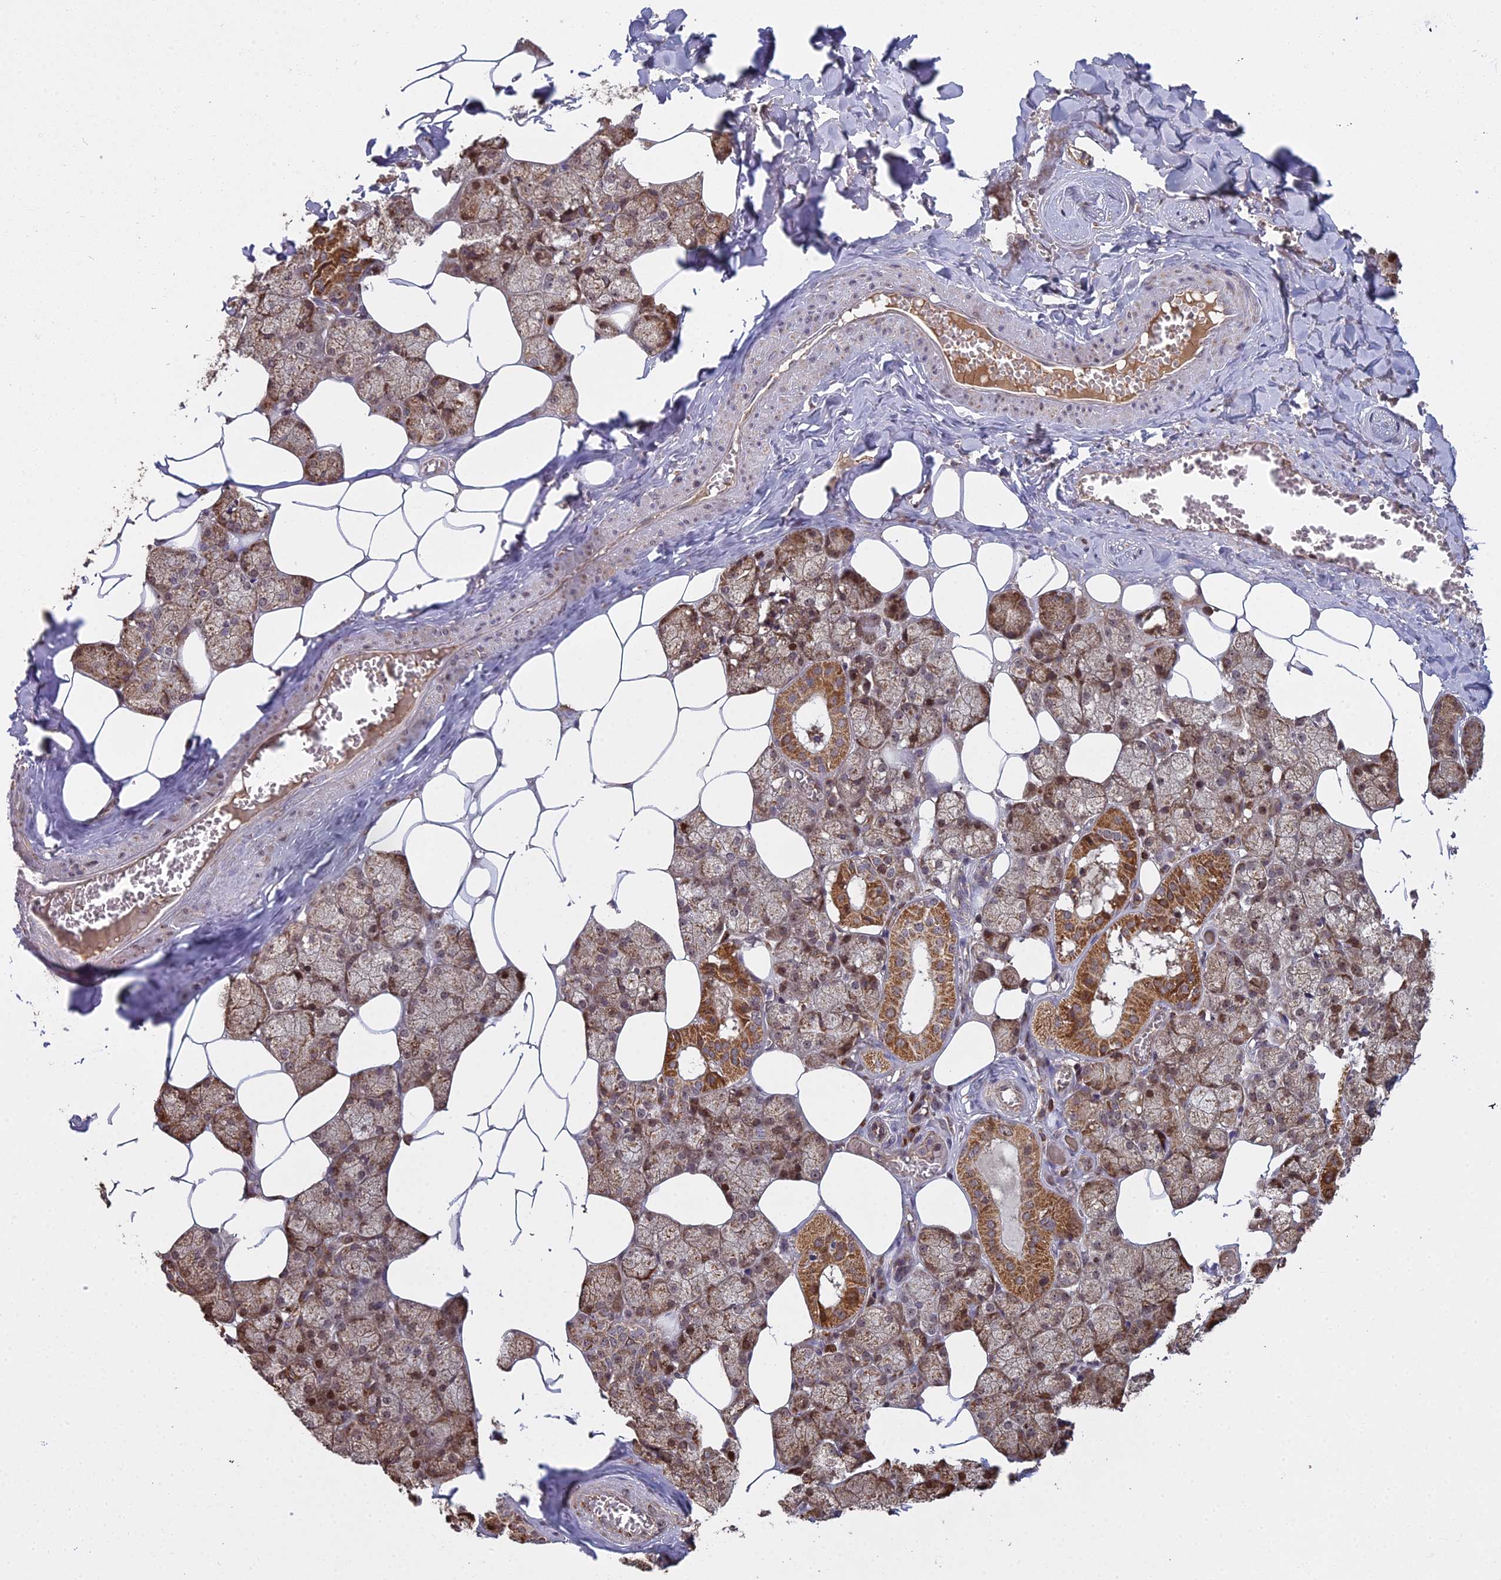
{"staining": {"intensity": "moderate", "quantity": ">75%", "location": "cytoplasmic/membranous"}, "tissue": "salivary gland", "cell_type": "Glandular cells", "image_type": "normal", "snomed": [{"axis": "morphology", "description": "Normal tissue, NOS"}, {"axis": "topography", "description": "Salivary gland"}], "caption": "Unremarkable salivary gland reveals moderate cytoplasmic/membranous positivity in about >75% of glandular cells The staining was performed using DAB (3,3'-diaminobenzidine) to visualize the protein expression in brown, while the nuclei were stained in blue with hematoxylin (Magnification: 20x)..", "gene": "MEOX1", "patient": {"sex": "male", "age": 62}}